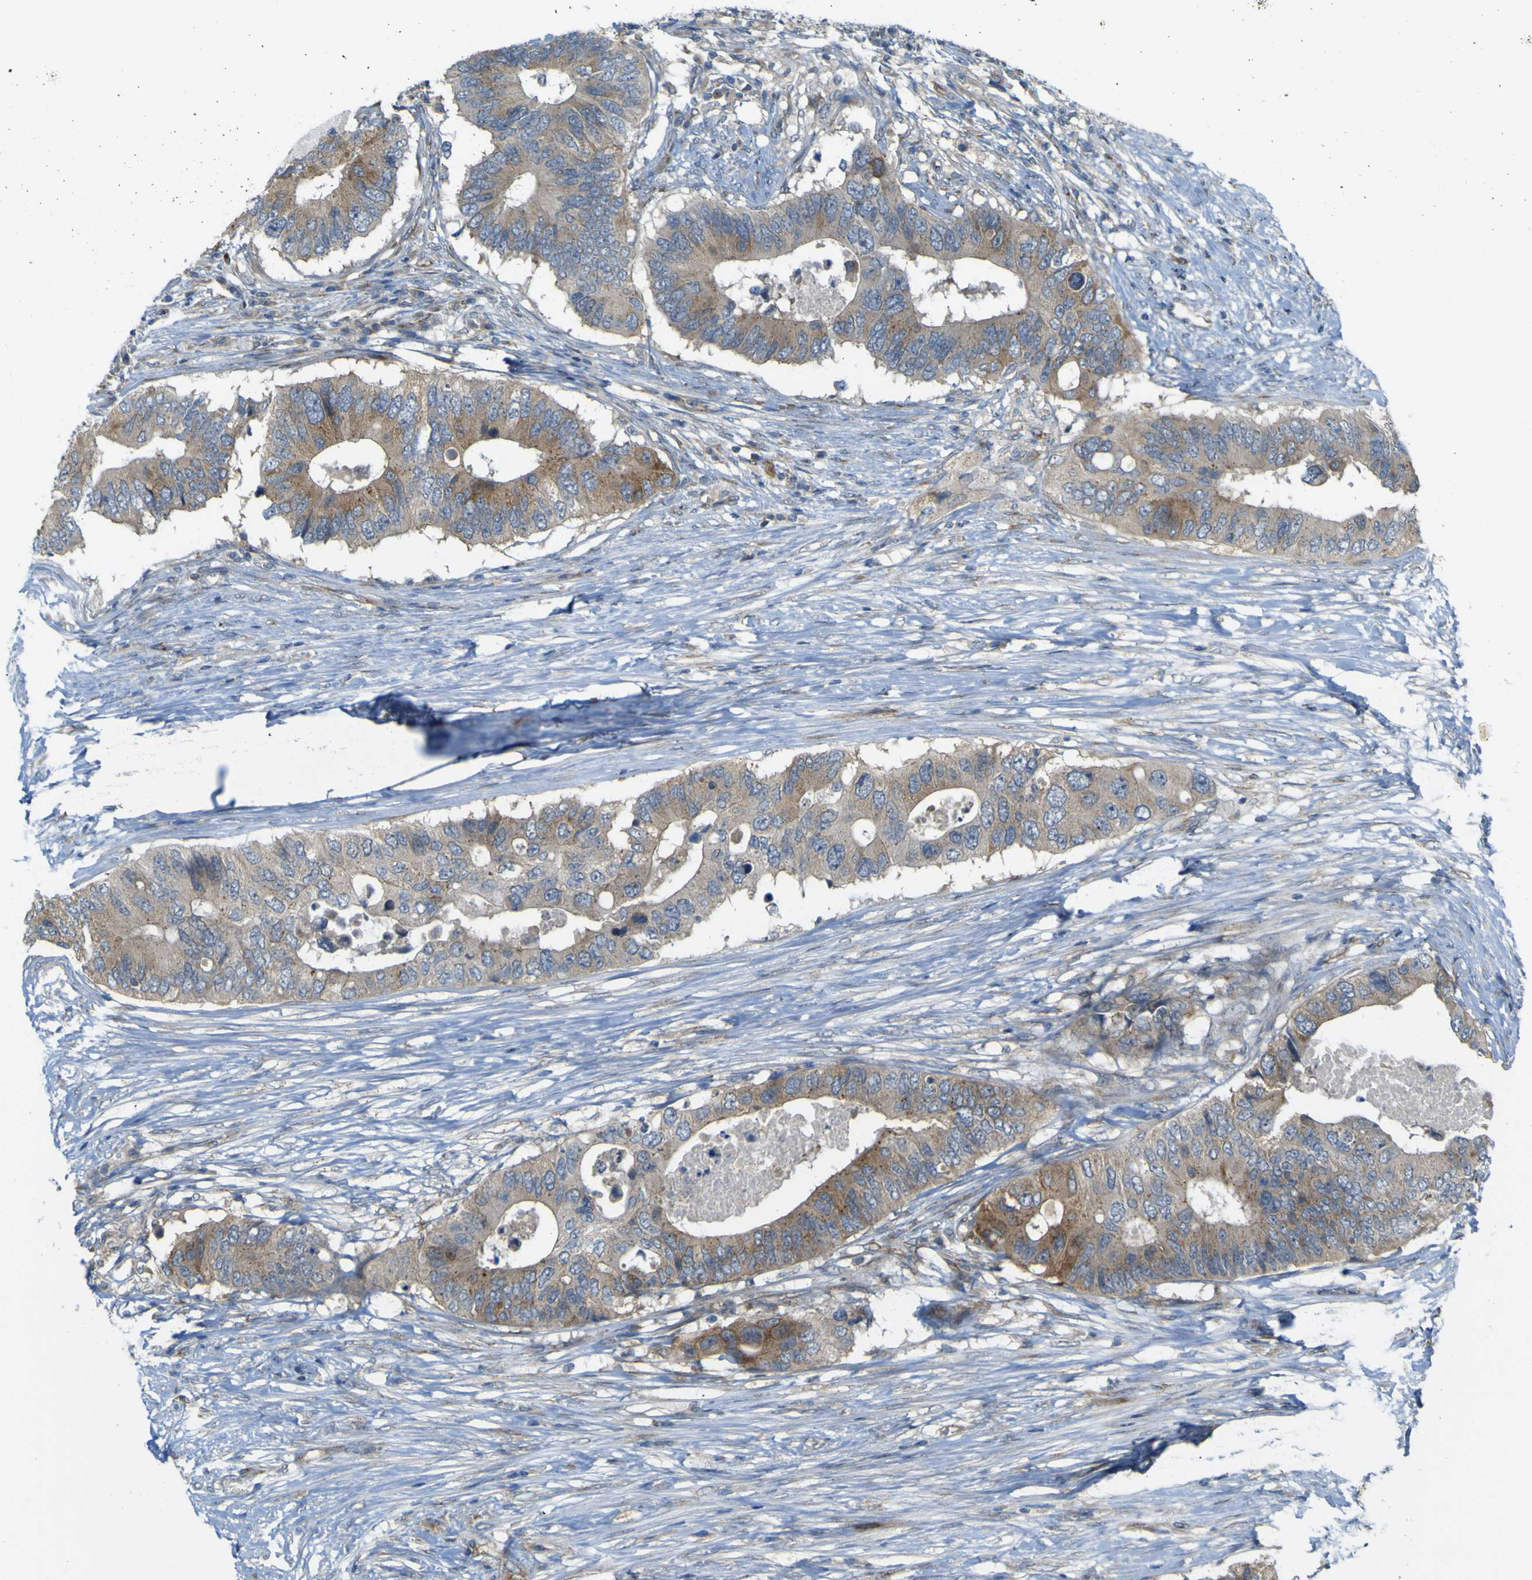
{"staining": {"intensity": "weak", "quantity": "25%-75%", "location": "cytoplasmic/membranous"}, "tissue": "colorectal cancer", "cell_type": "Tumor cells", "image_type": "cancer", "snomed": [{"axis": "morphology", "description": "Adenocarcinoma, NOS"}, {"axis": "topography", "description": "Colon"}], "caption": "Weak cytoplasmic/membranous protein staining is seen in about 25%-75% of tumor cells in colorectal cancer (adenocarcinoma). The staining was performed using DAB to visualize the protein expression in brown, while the nuclei were stained in blue with hematoxylin (Magnification: 20x).", "gene": "IGF2R", "patient": {"sex": "male", "age": 71}}